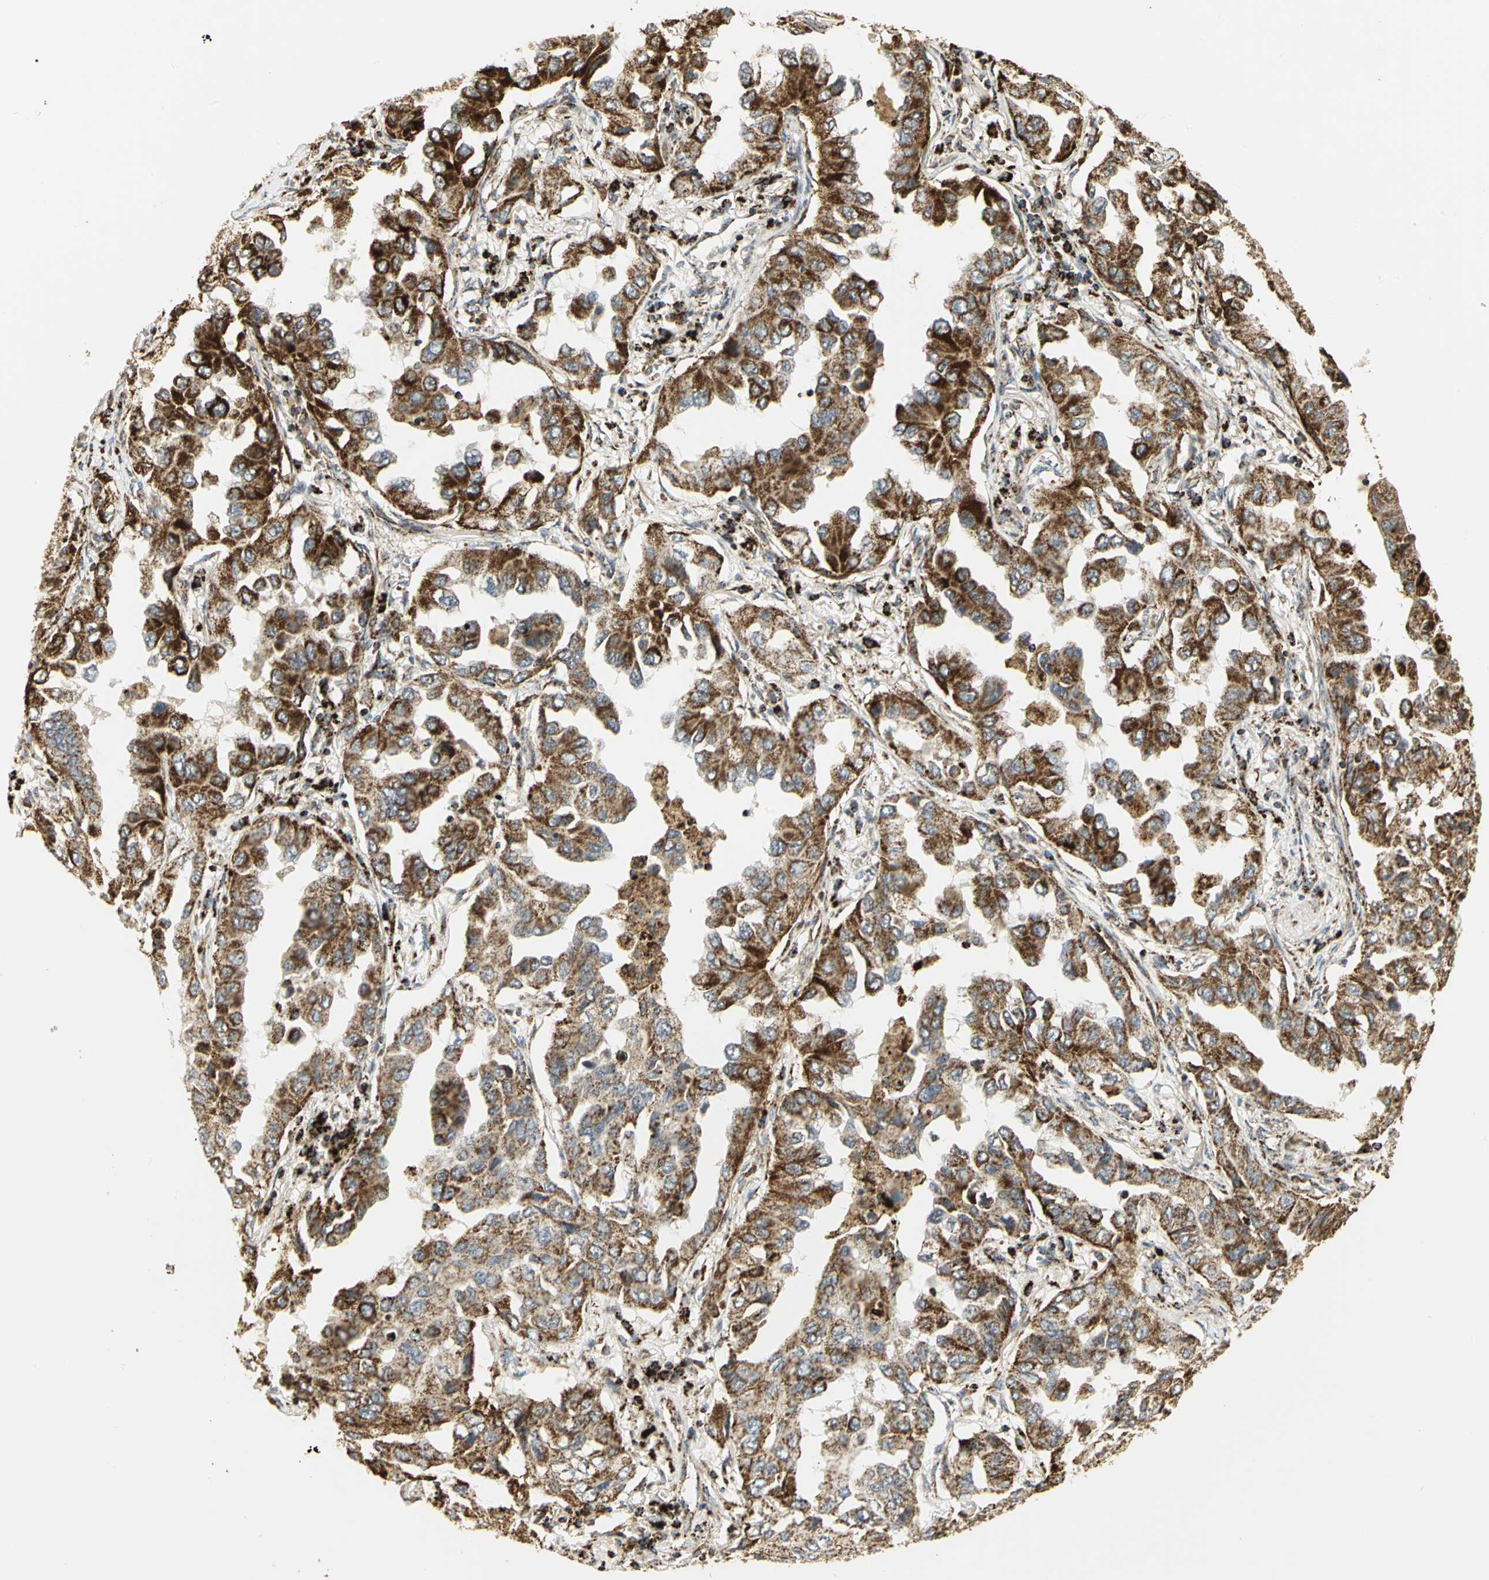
{"staining": {"intensity": "strong", "quantity": ">75%", "location": "cytoplasmic/membranous"}, "tissue": "lung cancer", "cell_type": "Tumor cells", "image_type": "cancer", "snomed": [{"axis": "morphology", "description": "Adenocarcinoma, NOS"}, {"axis": "topography", "description": "Lung"}], "caption": "A micrograph of human lung cancer stained for a protein shows strong cytoplasmic/membranous brown staining in tumor cells.", "gene": "VDAC1", "patient": {"sex": "female", "age": 65}}